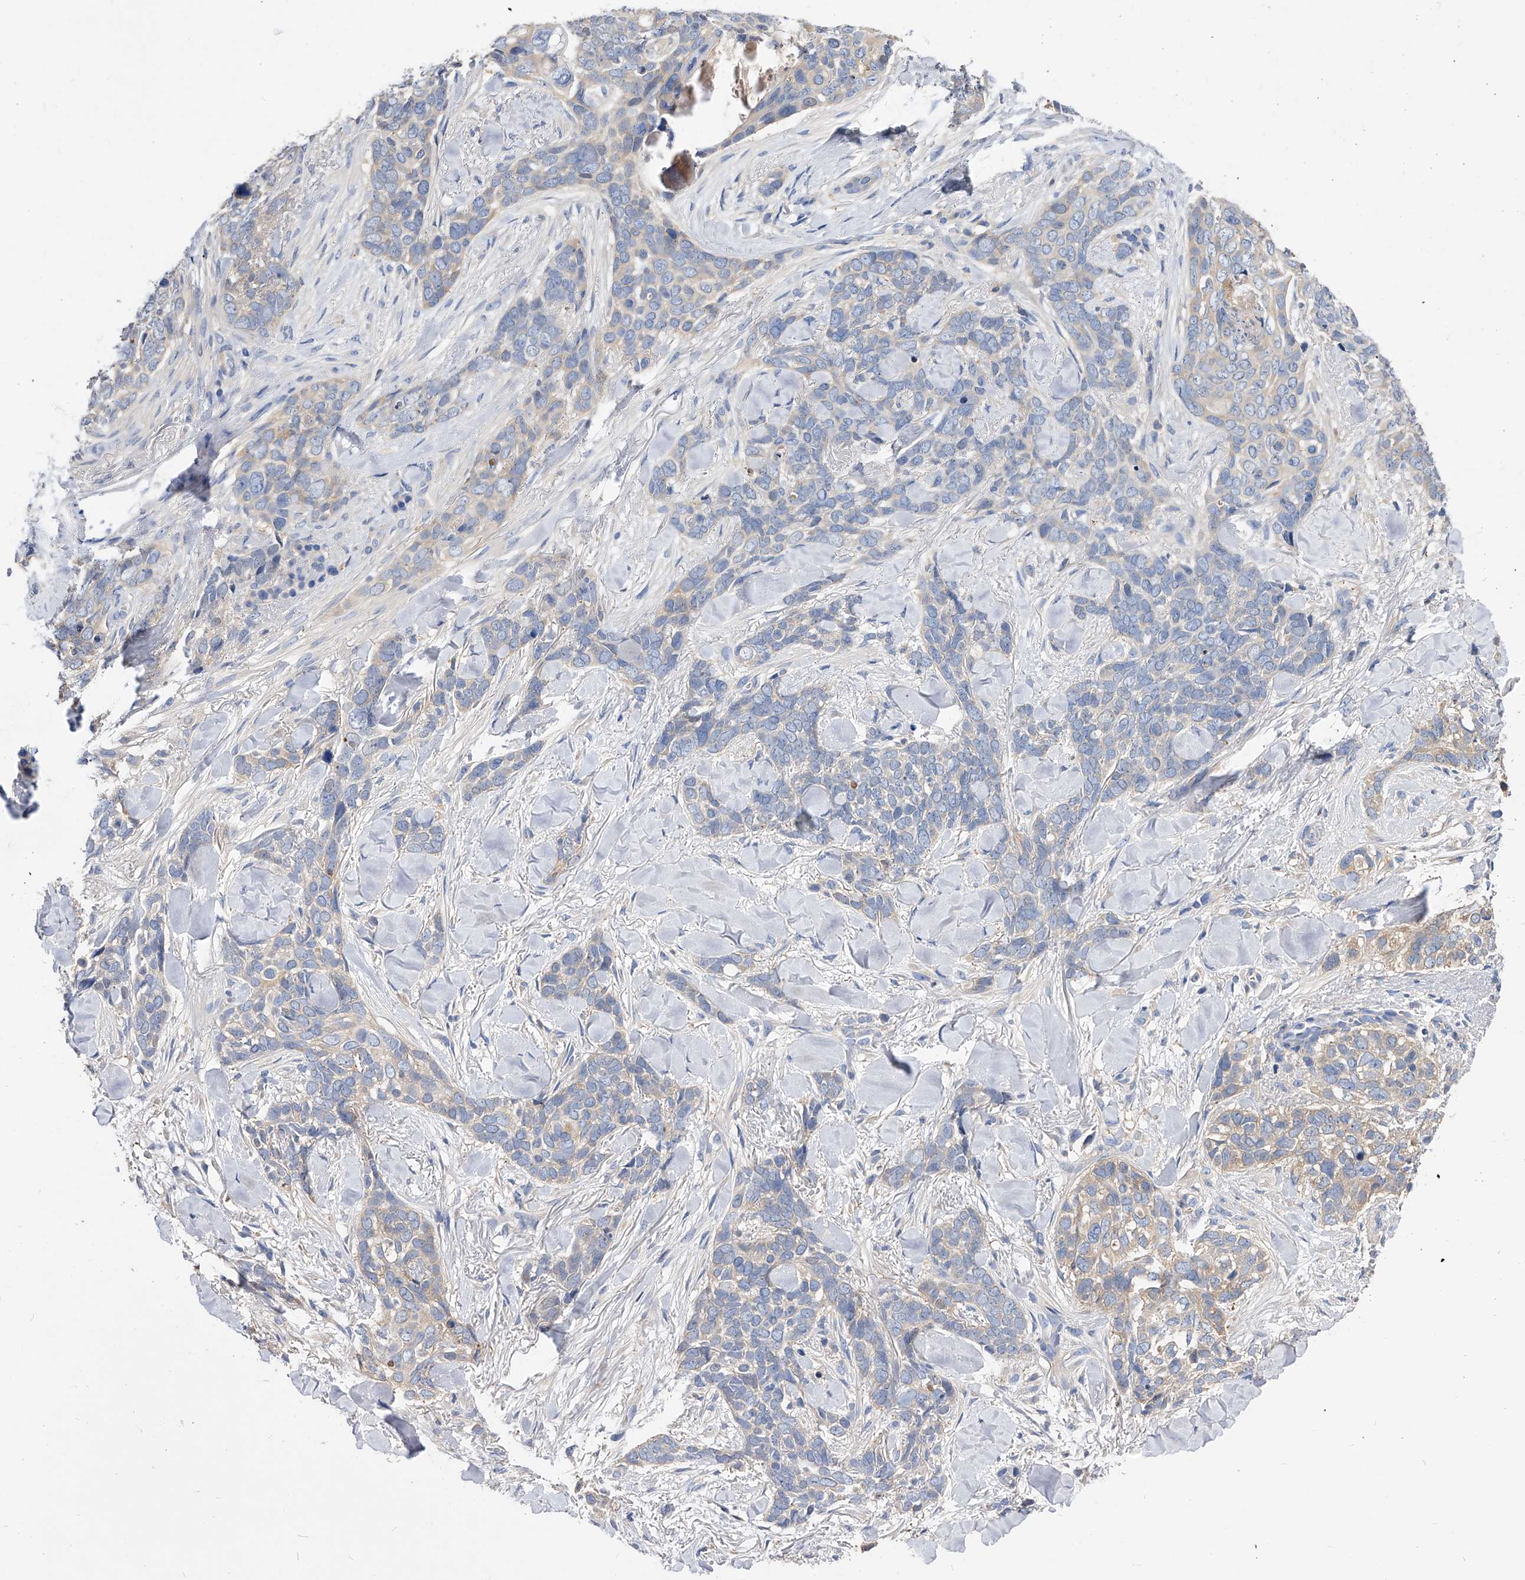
{"staining": {"intensity": "weak", "quantity": "<25%", "location": "cytoplasmic/membranous"}, "tissue": "skin cancer", "cell_type": "Tumor cells", "image_type": "cancer", "snomed": [{"axis": "morphology", "description": "Basal cell carcinoma"}, {"axis": "topography", "description": "Skin"}], "caption": "A photomicrograph of human skin basal cell carcinoma is negative for staining in tumor cells. (DAB immunohistochemistry (IHC), high magnification).", "gene": "APEH", "patient": {"sex": "female", "age": 82}}